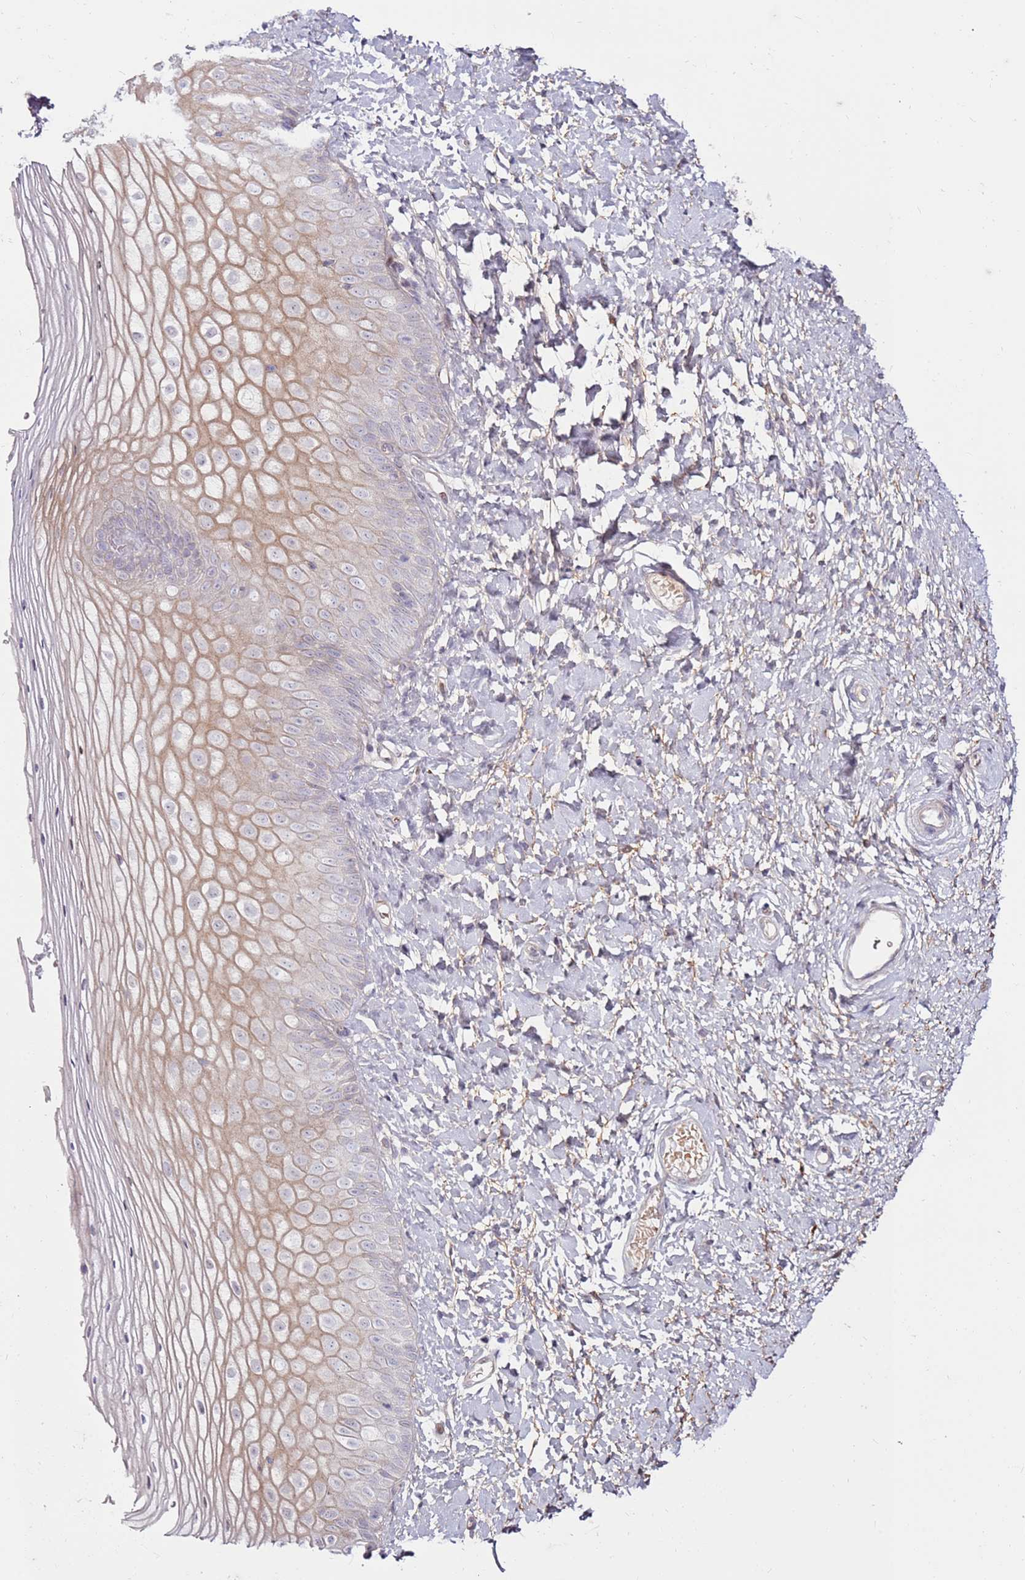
{"staining": {"intensity": "weak", "quantity": "25%-75%", "location": "cytoplasmic/membranous"}, "tissue": "vagina", "cell_type": "Squamous epithelial cells", "image_type": "normal", "snomed": [{"axis": "morphology", "description": "Normal tissue, NOS"}, {"axis": "topography", "description": "Vagina"}], "caption": "IHC micrograph of normal vagina stained for a protein (brown), which shows low levels of weak cytoplasmic/membranous expression in approximately 25%-75% of squamous epithelial cells.", "gene": "MTG2", "patient": {"sex": "female", "age": 65}}